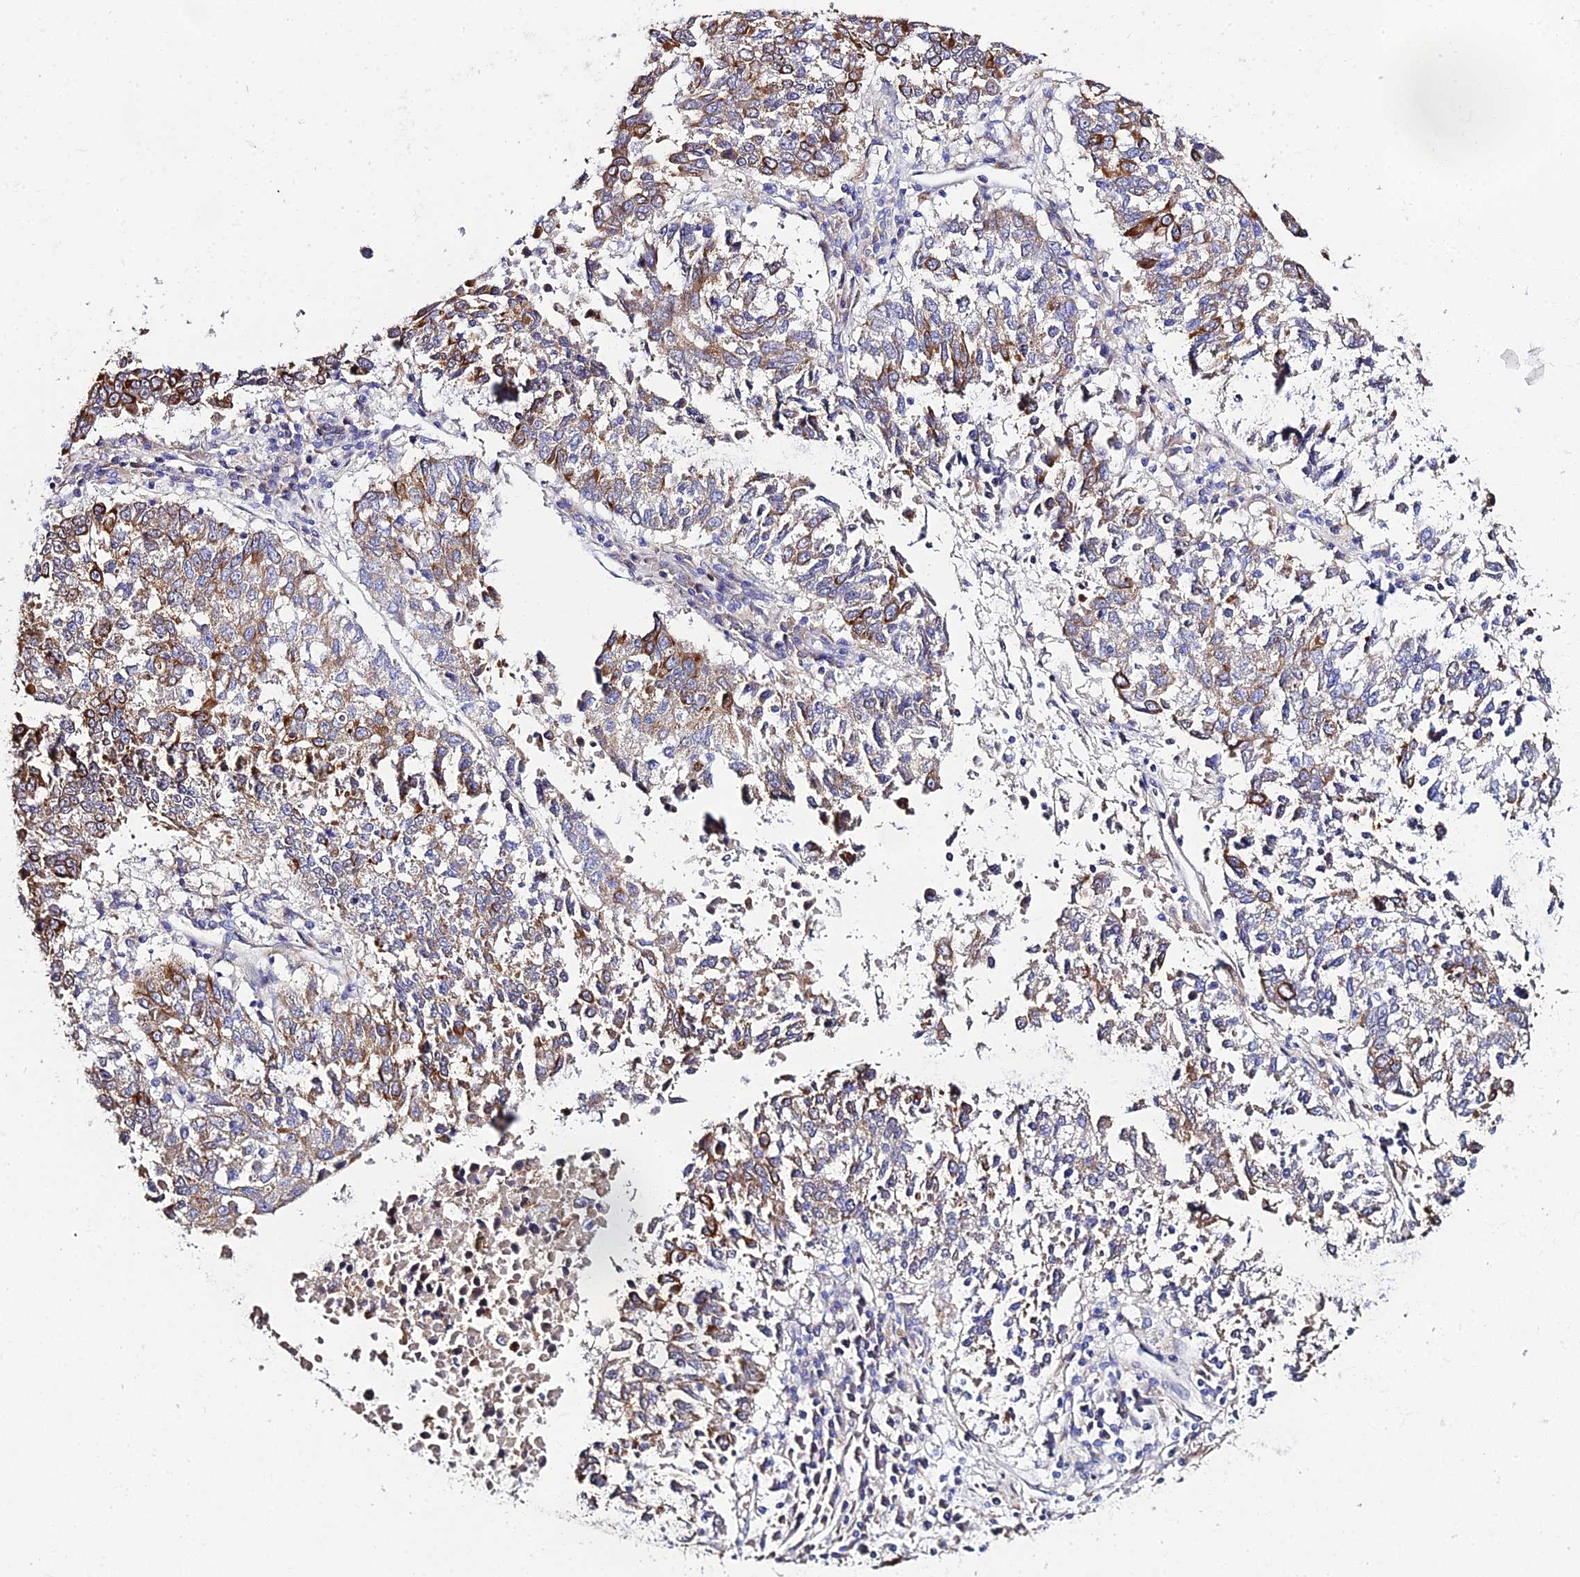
{"staining": {"intensity": "strong", "quantity": "<25%", "location": "cytoplasmic/membranous"}, "tissue": "lung cancer", "cell_type": "Tumor cells", "image_type": "cancer", "snomed": [{"axis": "morphology", "description": "Squamous cell carcinoma, NOS"}, {"axis": "topography", "description": "Lung"}], "caption": "This histopathology image exhibits IHC staining of human lung cancer, with medium strong cytoplasmic/membranous positivity in approximately <25% of tumor cells.", "gene": "ZXDA", "patient": {"sex": "male", "age": 73}}